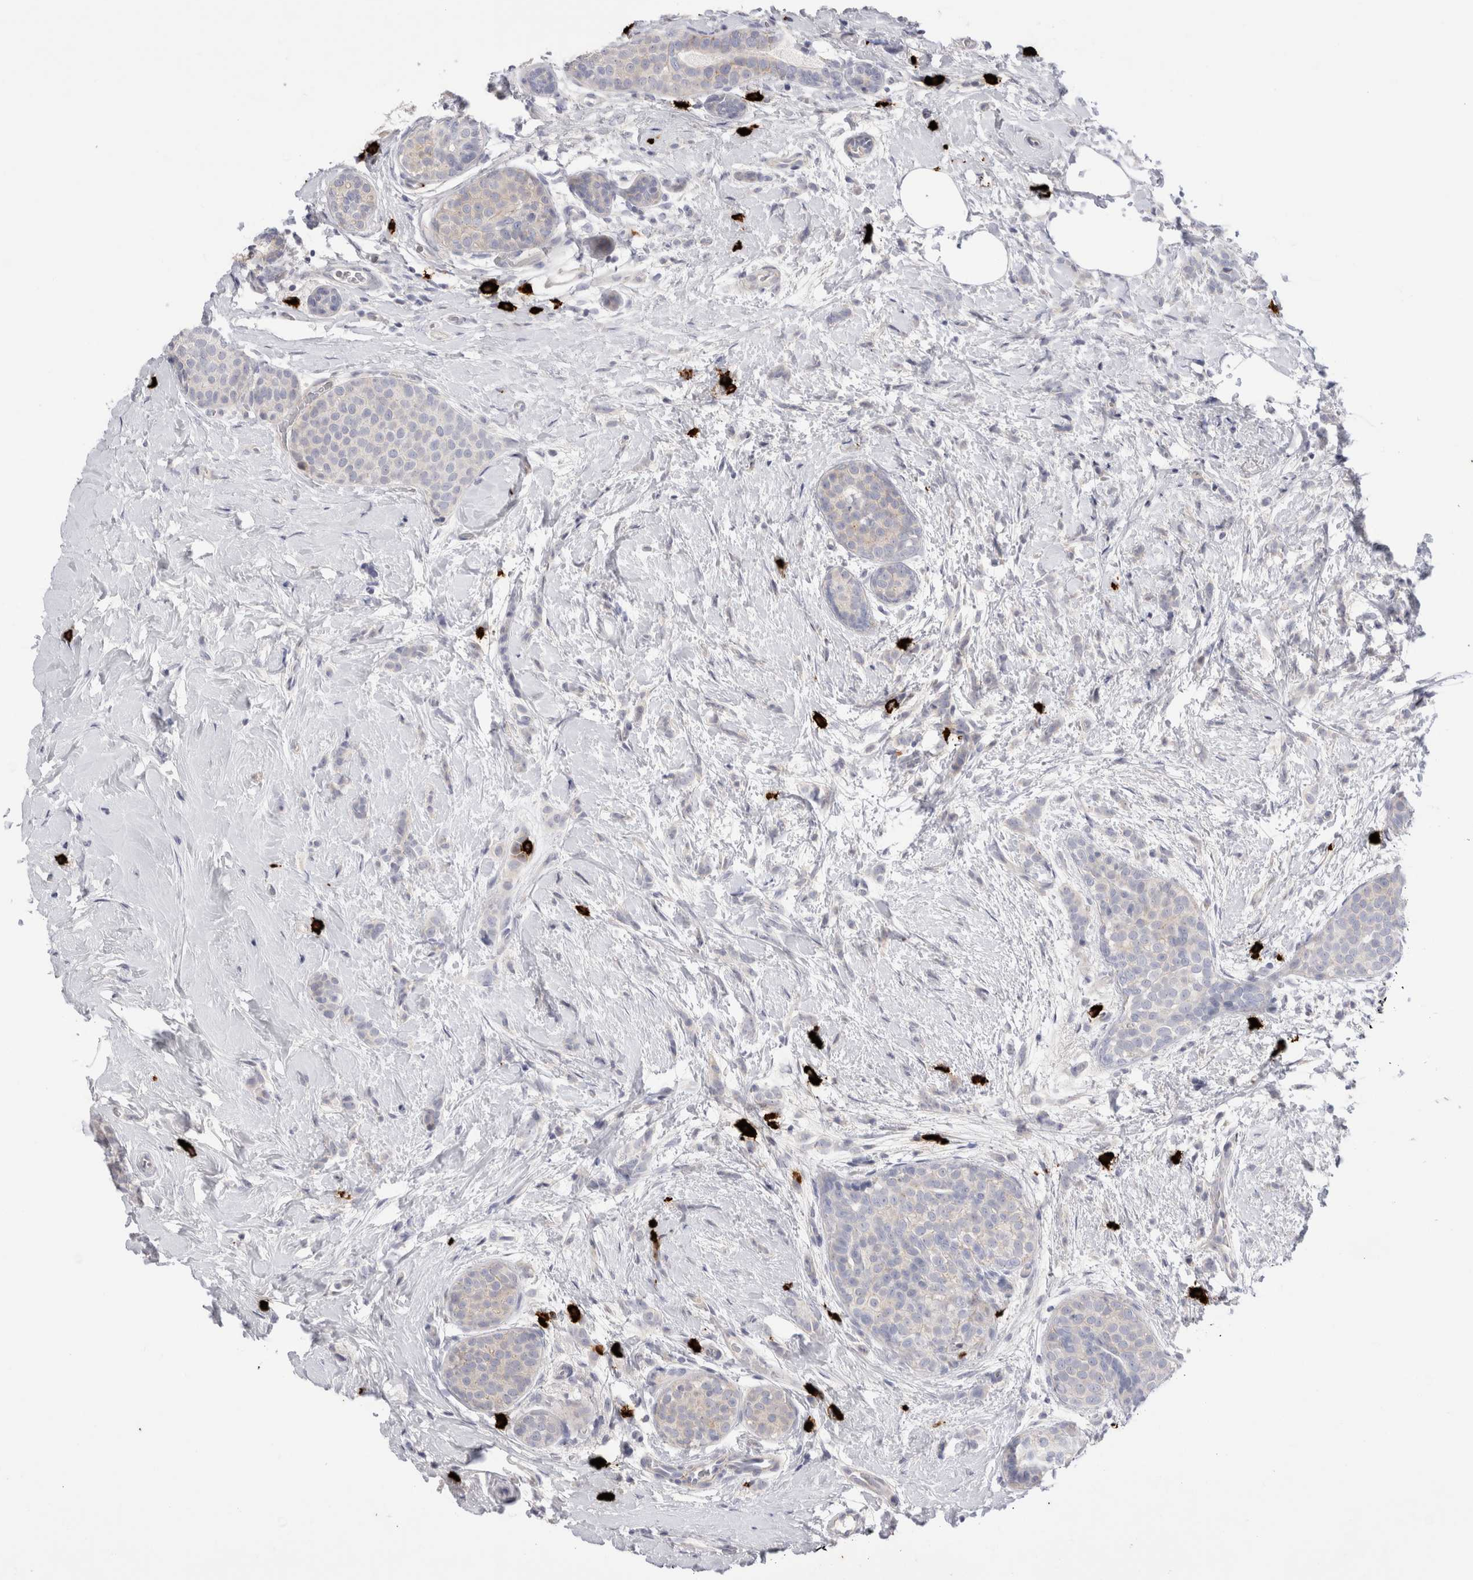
{"staining": {"intensity": "negative", "quantity": "none", "location": "none"}, "tissue": "breast cancer", "cell_type": "Tumor cells", "image_type": "cancer", "snomed": [{"axis": "morphology", "description": "Lobular carcinoma, in situ"}, {"axis": "morphology", "description": "Lobular carcinoma"}, {"axis": "topography", "description": "Breast"}], "caption": "Image shows no significant protein staining in tumor cells of breast cancer. The staining is performed using DAB brown chromogen with nuclei counter-stained in using hematoxylin.", "gene": "SPINK2", "patient": {"sex": "female", "age": 41}}